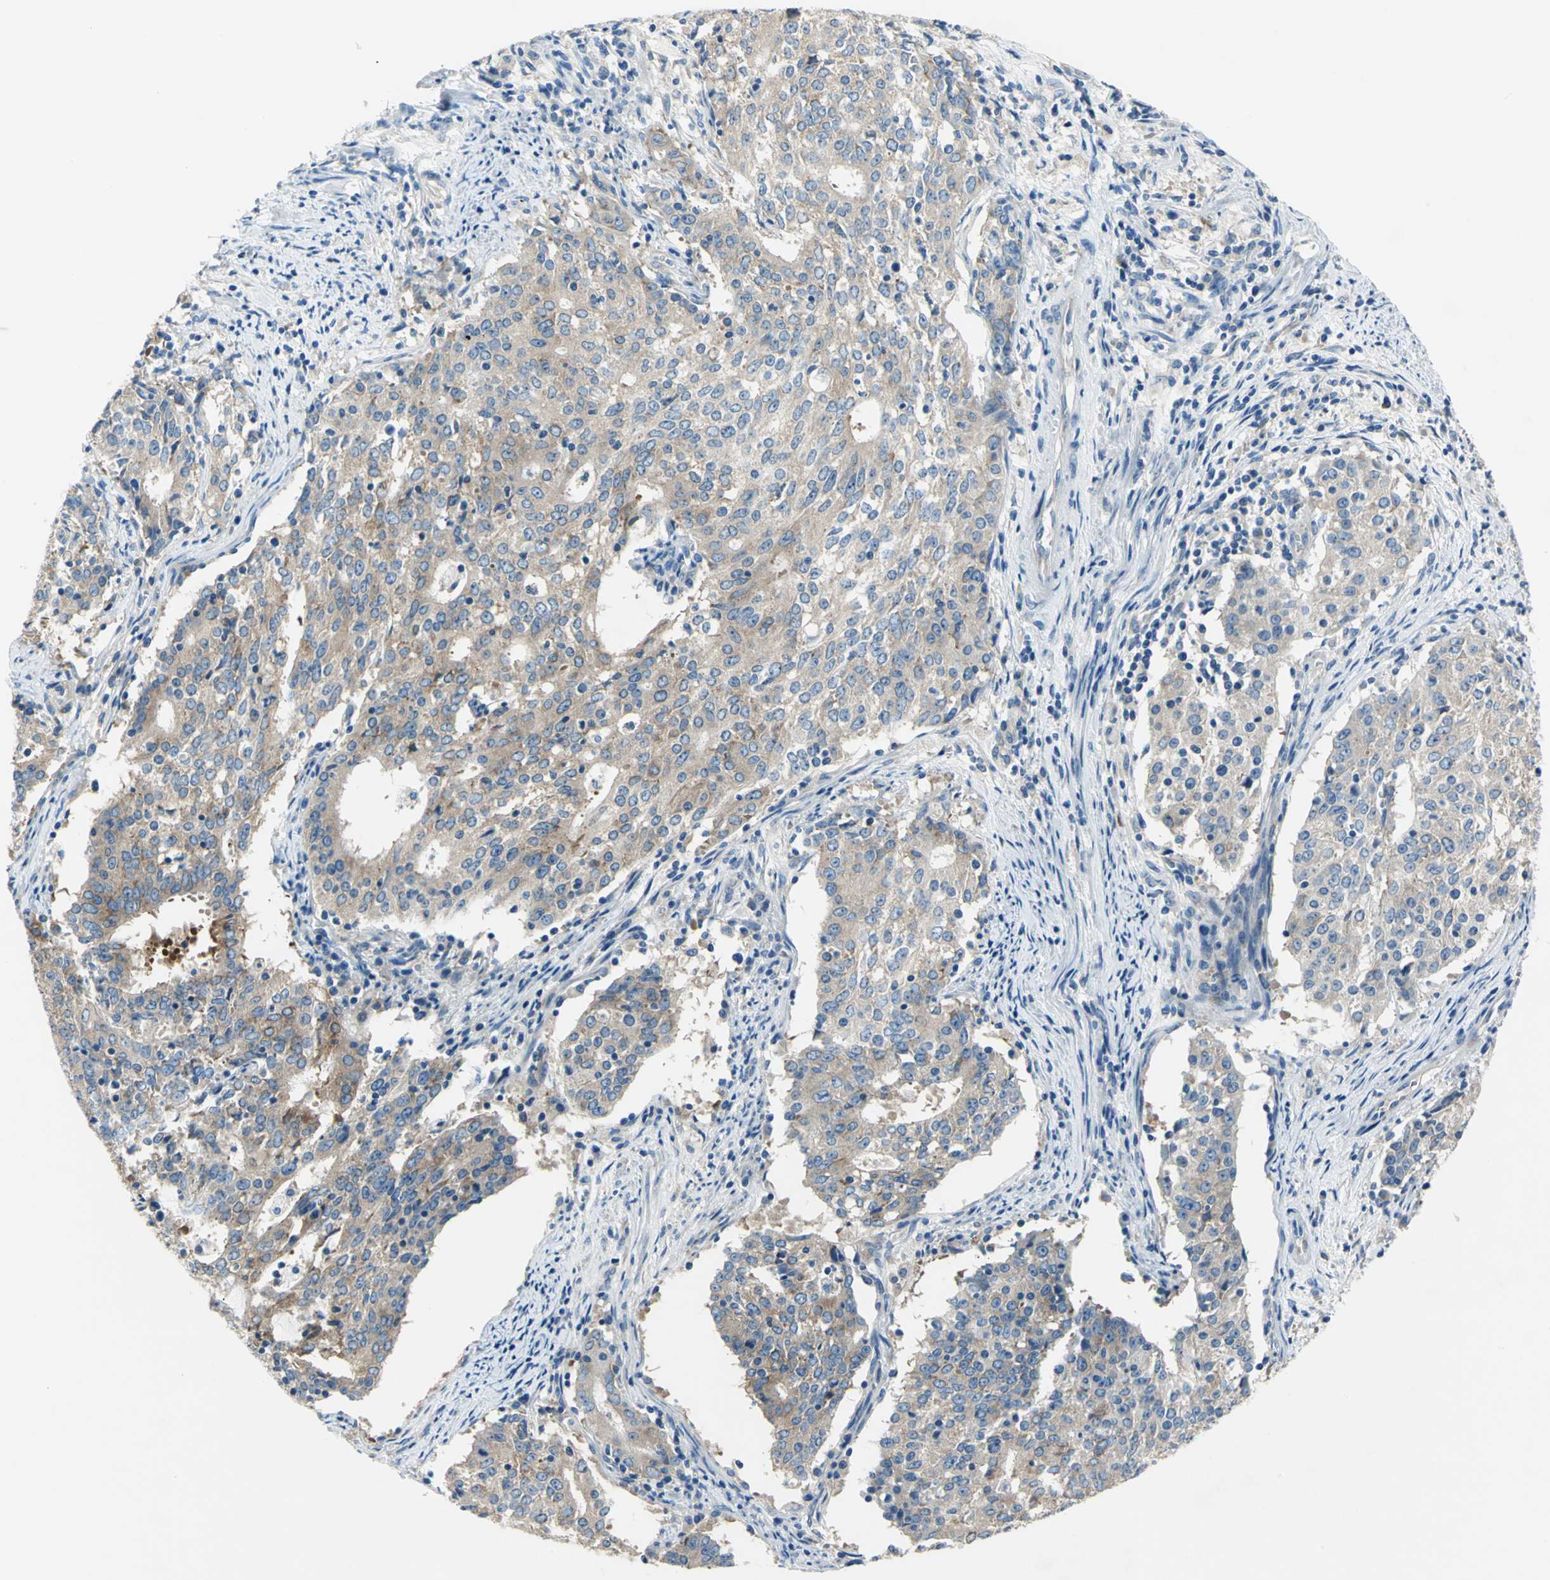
{"staining": {"intensity": "moderate", "quantity": ">75%", "location": "cytoplasmic/membranous"}, "tissue": "cervical cancer", "cell_type": "Tumor cells", "image_type": "cancer", "snomed": [{"axis": "morphology", "description": "Adenocarcinoma, NOS"}, {"axis": "topography", "description": "Cervix"}], "caption": "A brown stain shows moderate cytoplasmic/membranous positivity of a protein in human cervical adenocarcinoma tumor cells.", "gene": "TRIM25", "patient": {"sex": "female", "age": 44}}